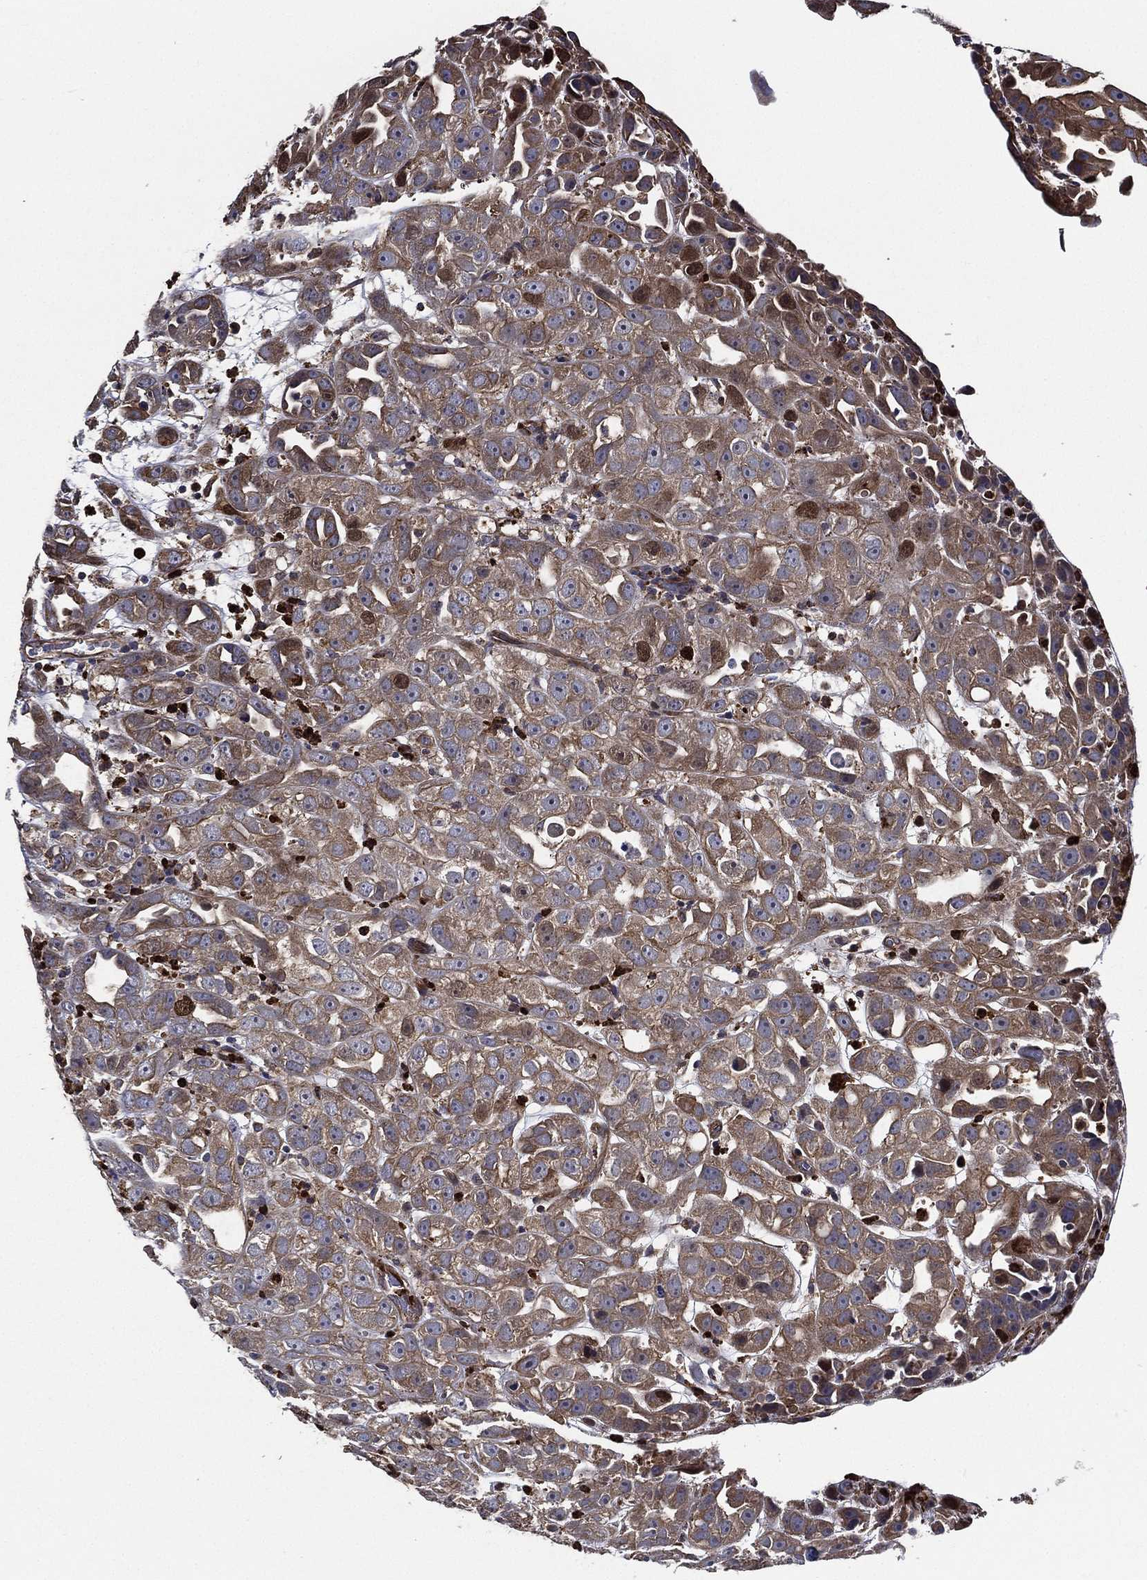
{"staining": {"intensity": "moderate", "quantity": "25%-75%", "location": "cytoplasmic/membranous"}, "tissue": "urothelial cancer", "cell_type": "Tumor cells", "image_type": "cancer", "snomed": [{"axis": "morphology", "description": "Urothelial carcinoma, High grade"}, {"axis": "topography", "description": "Urinary bladder"}], "caption": "IHC (DAB) staining of human urothelial carcinoma (high-grade) demonstrates moderate cytoplasmic/membranous protein staining in about 25%-75% of tumor cells.", "gene": "KIF20B", "patient": {"sex": "female", "age": 41}}